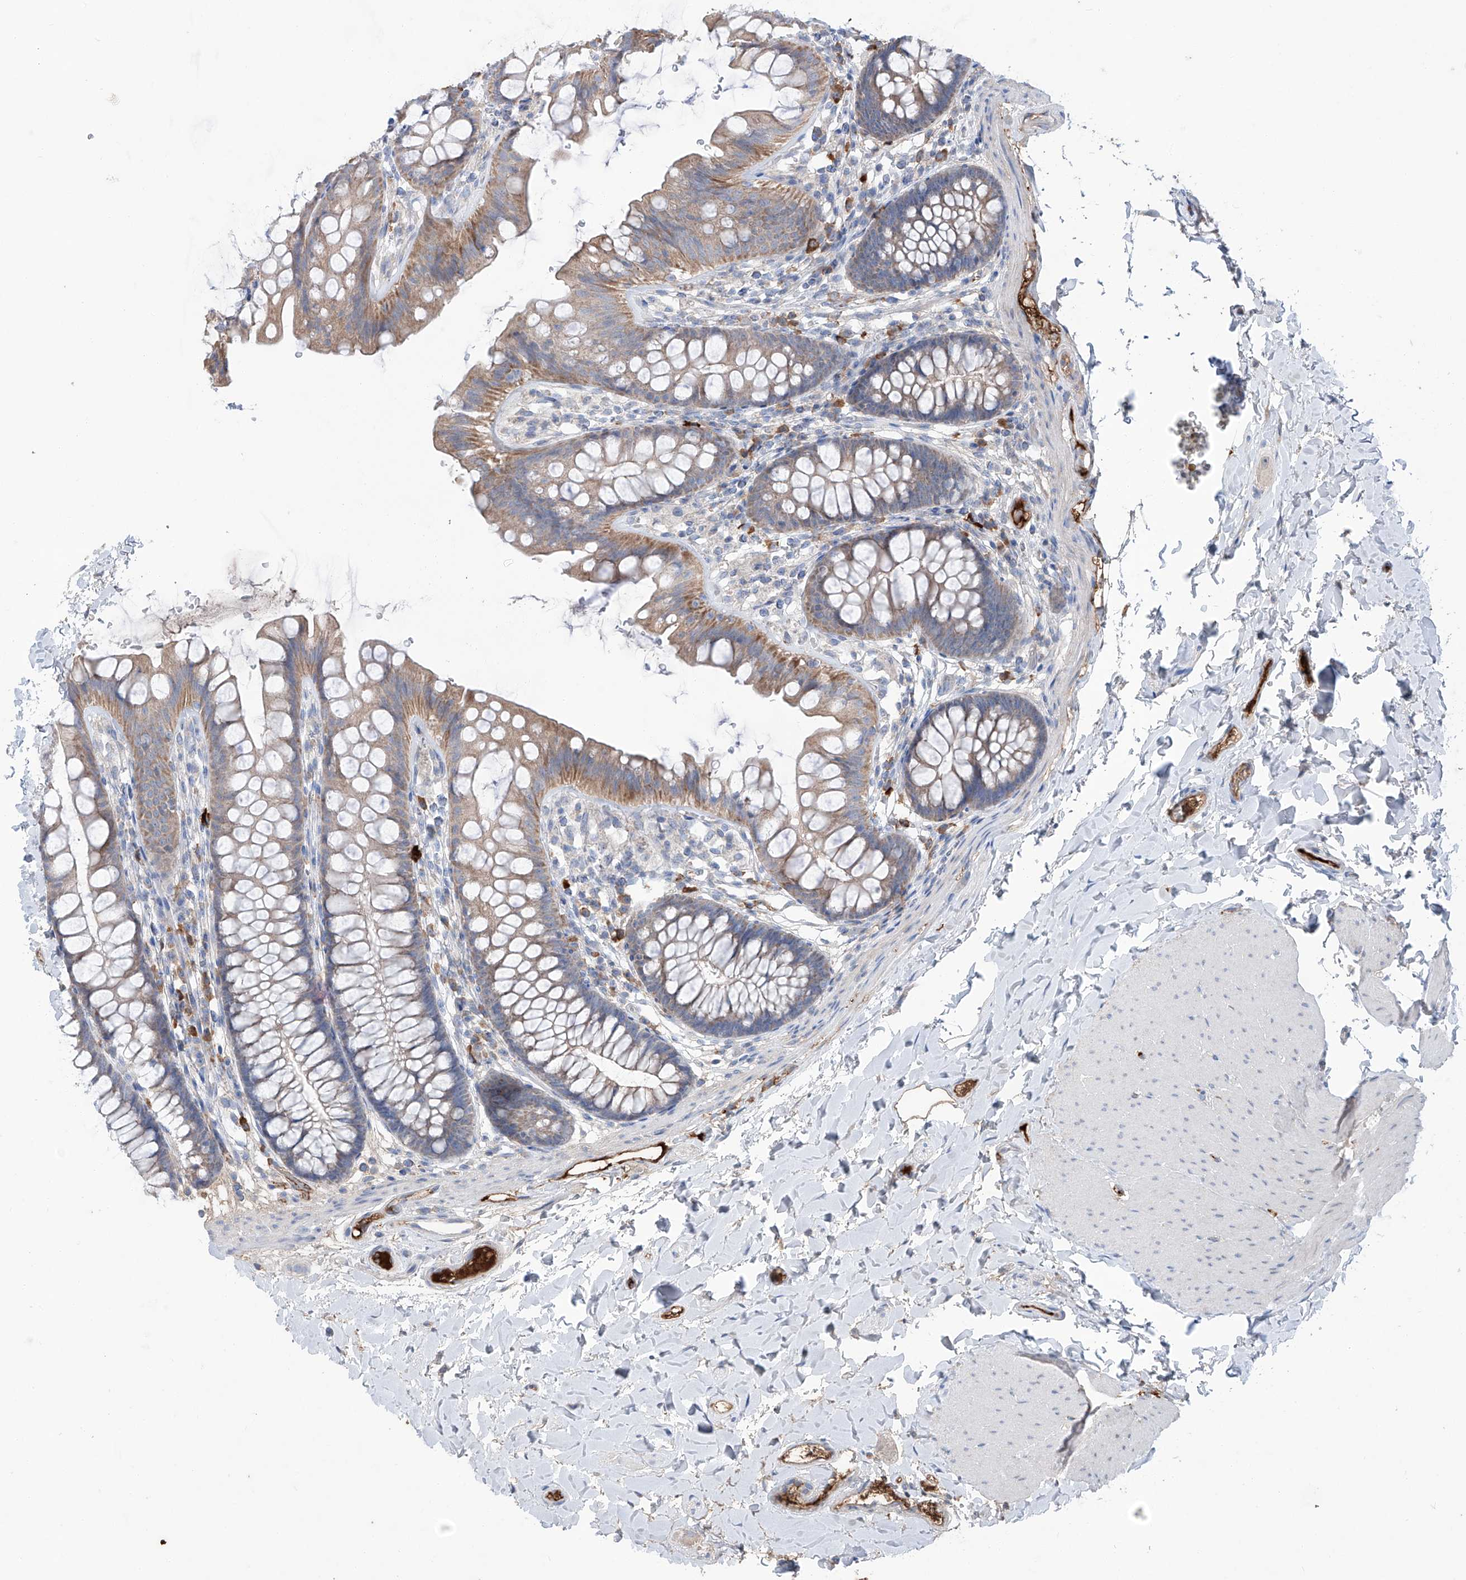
{"staining": {"intensity": "negative", "quantity": "none", "location": "none"}, "tissue": "colon", "cell_type": "Endothelial cells", "image_type": "normal", "snomed": [{"axis": "morphology", "description": "Normal tissue, NOS"}, {"axis": "topography", "description": "Colon"}], "caption": "Immunohistochemistry image of unremarkable colon: human colon stained with DAB displays no significant protein positivity in endothelial cells. (DAB IHC with hematoxylin counter stain).", "gene": "SIX4", "patient": {"sex": "female", "age": 62}}